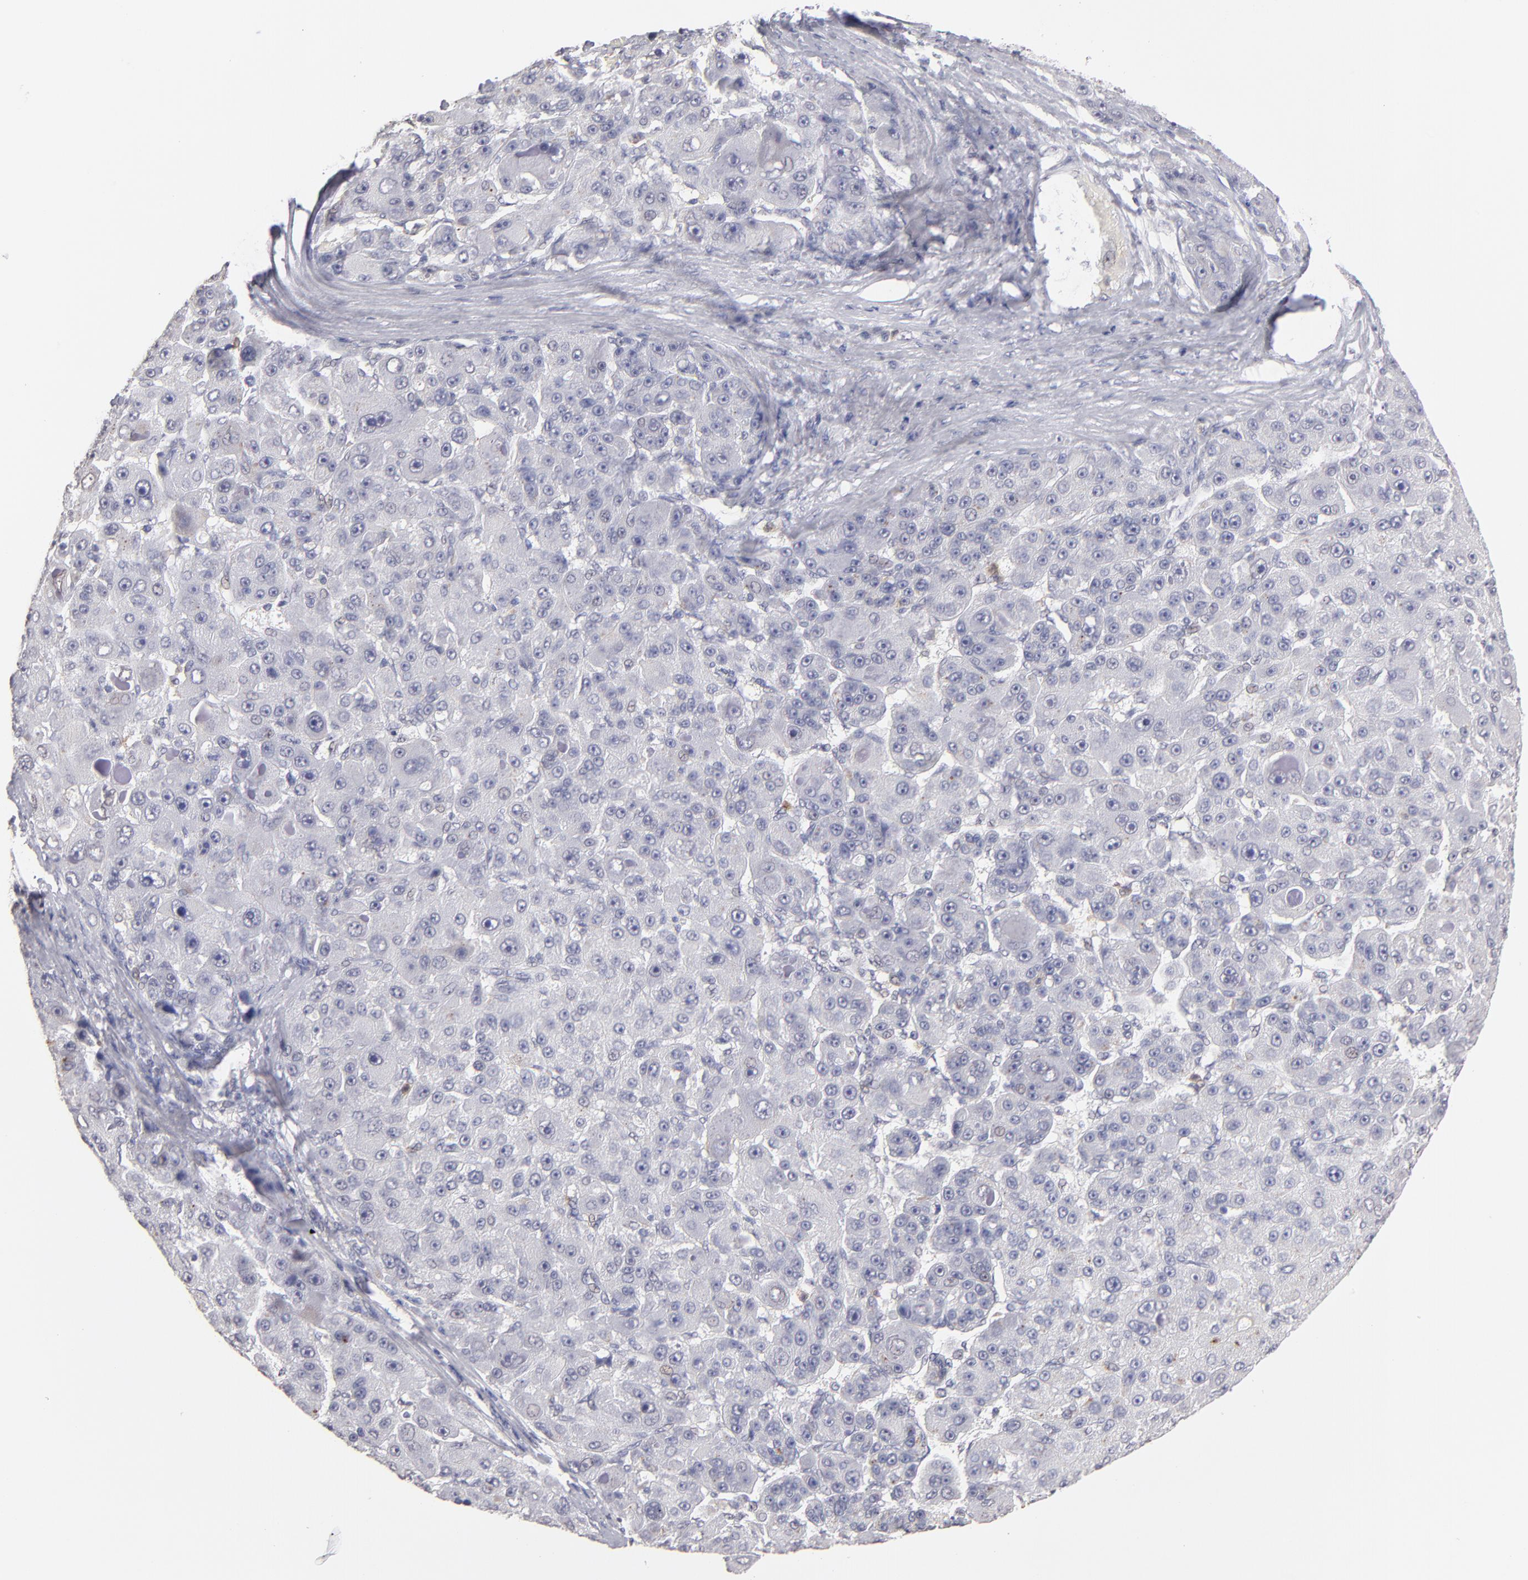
{"staining": {"intensity": "negative", "quantity": "none", "location": "none"}, "tissue": "liver cancer", "cell_type": "Tumor cells", "image_type": "cancer", "snomed": [{"axis": "morphology", "description": "Carcinoma, Hepatocellular, NOS"}, {"axis": "topography", "description": "Liver"}], "caption": "A micrograph of liver cancer stained for a protein demonstrates no brown staining in tumor cells.", "gene": "MGAM", "patient": {"sex": "male", "age": 76}}